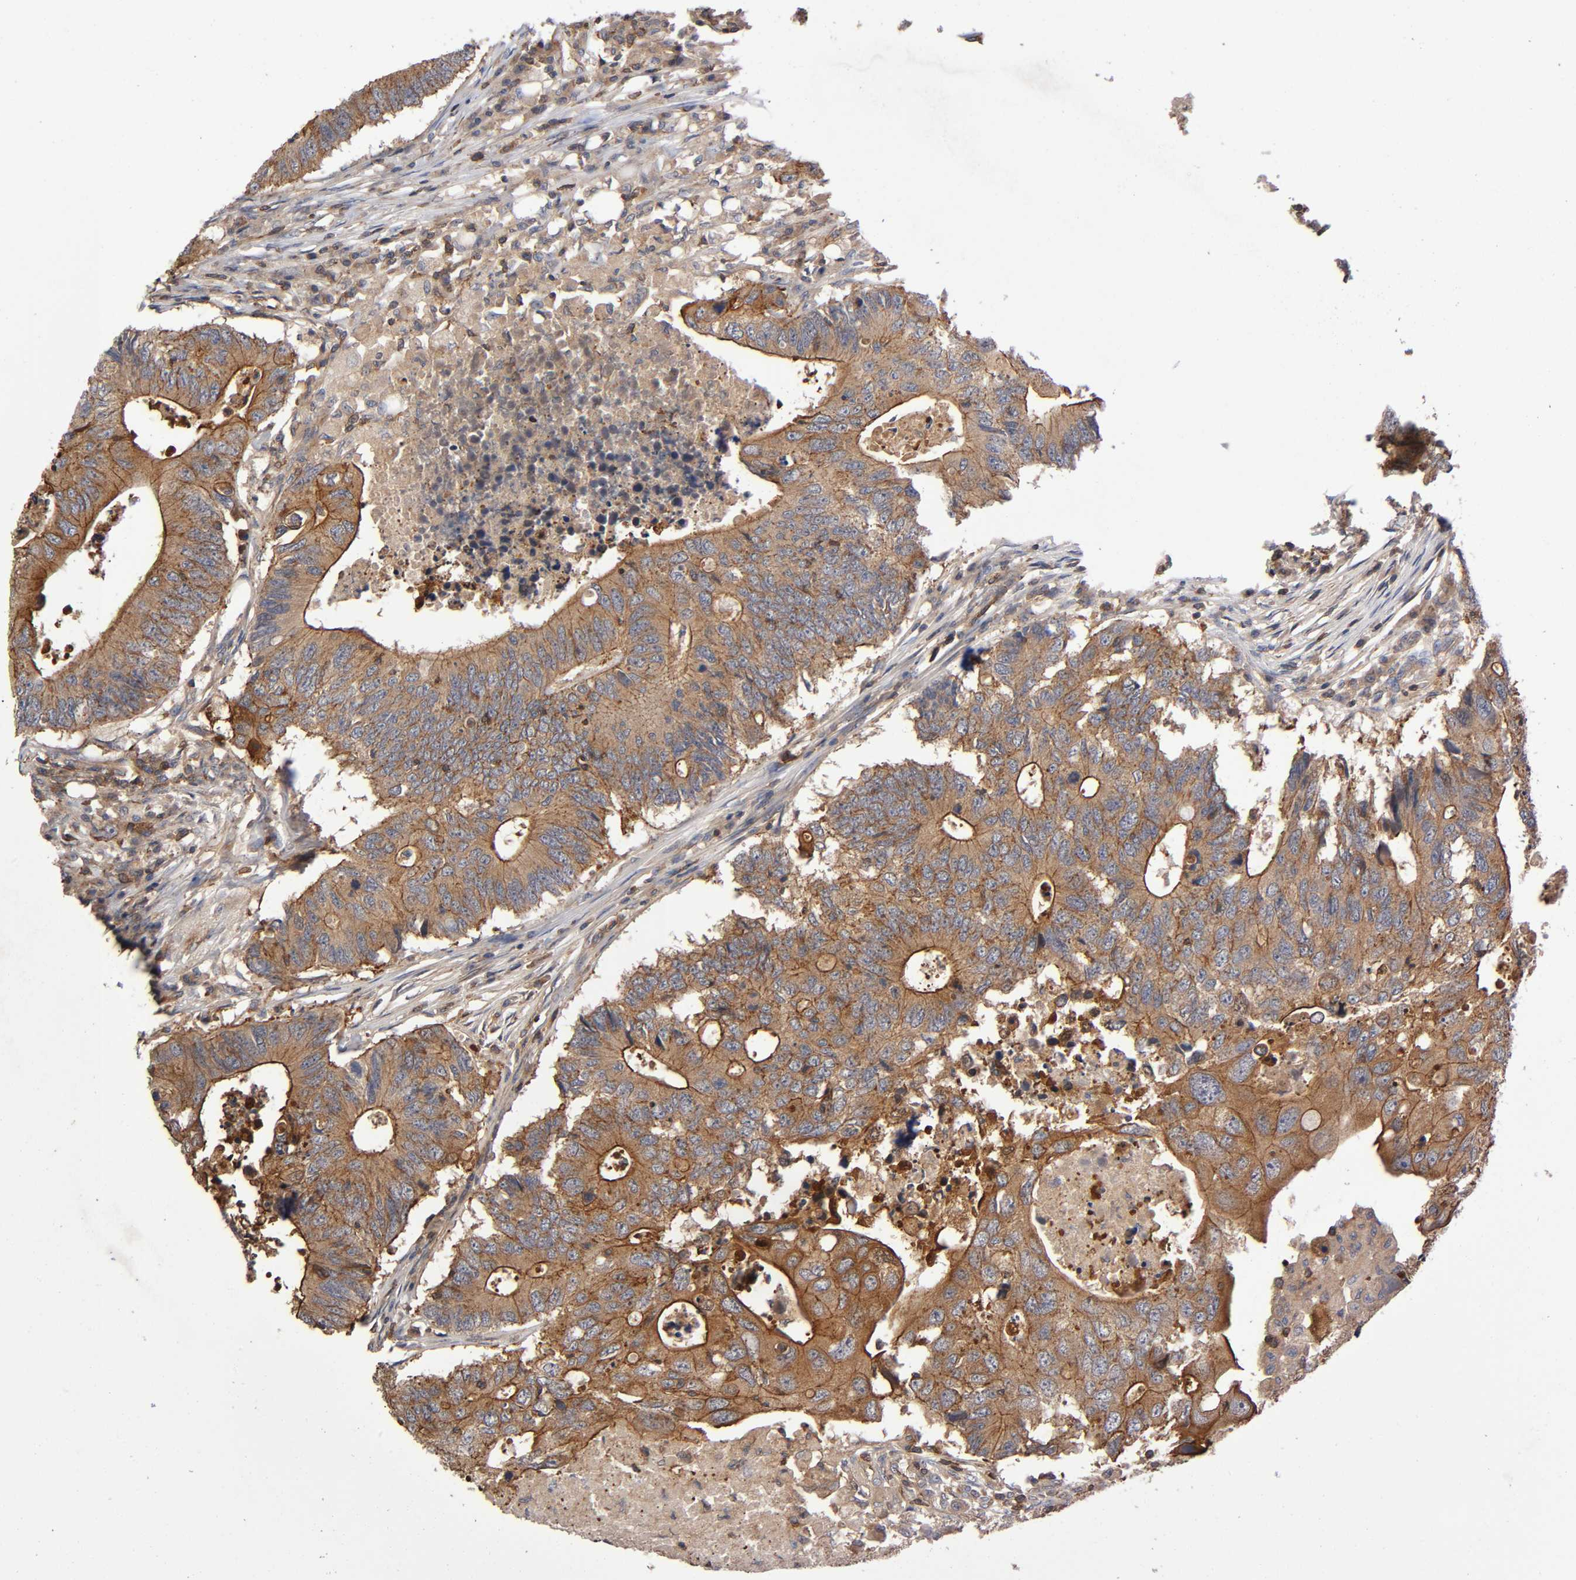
{"staining": {"intensity": "moderate", "quantity": ">75%", "location": "cytoplasmic/membranous"}, "tissue": "colorectal cancer", "cell_type": "Tumor cells", "image_type": "cancer", "snomed": [{"axis": "morphology", "description": "Adenocarcinoma, NOS"}, {"axis": "topography", "description": "Colon"}], "caption": "Protein expression analysis of colorectal adenocarcinoma reveals moderate cytoplasmic/membranous staining in about >75% of tumor cells.", "gene": "LAMTOR2", "patient": {"sex": "male", "age": 71}}